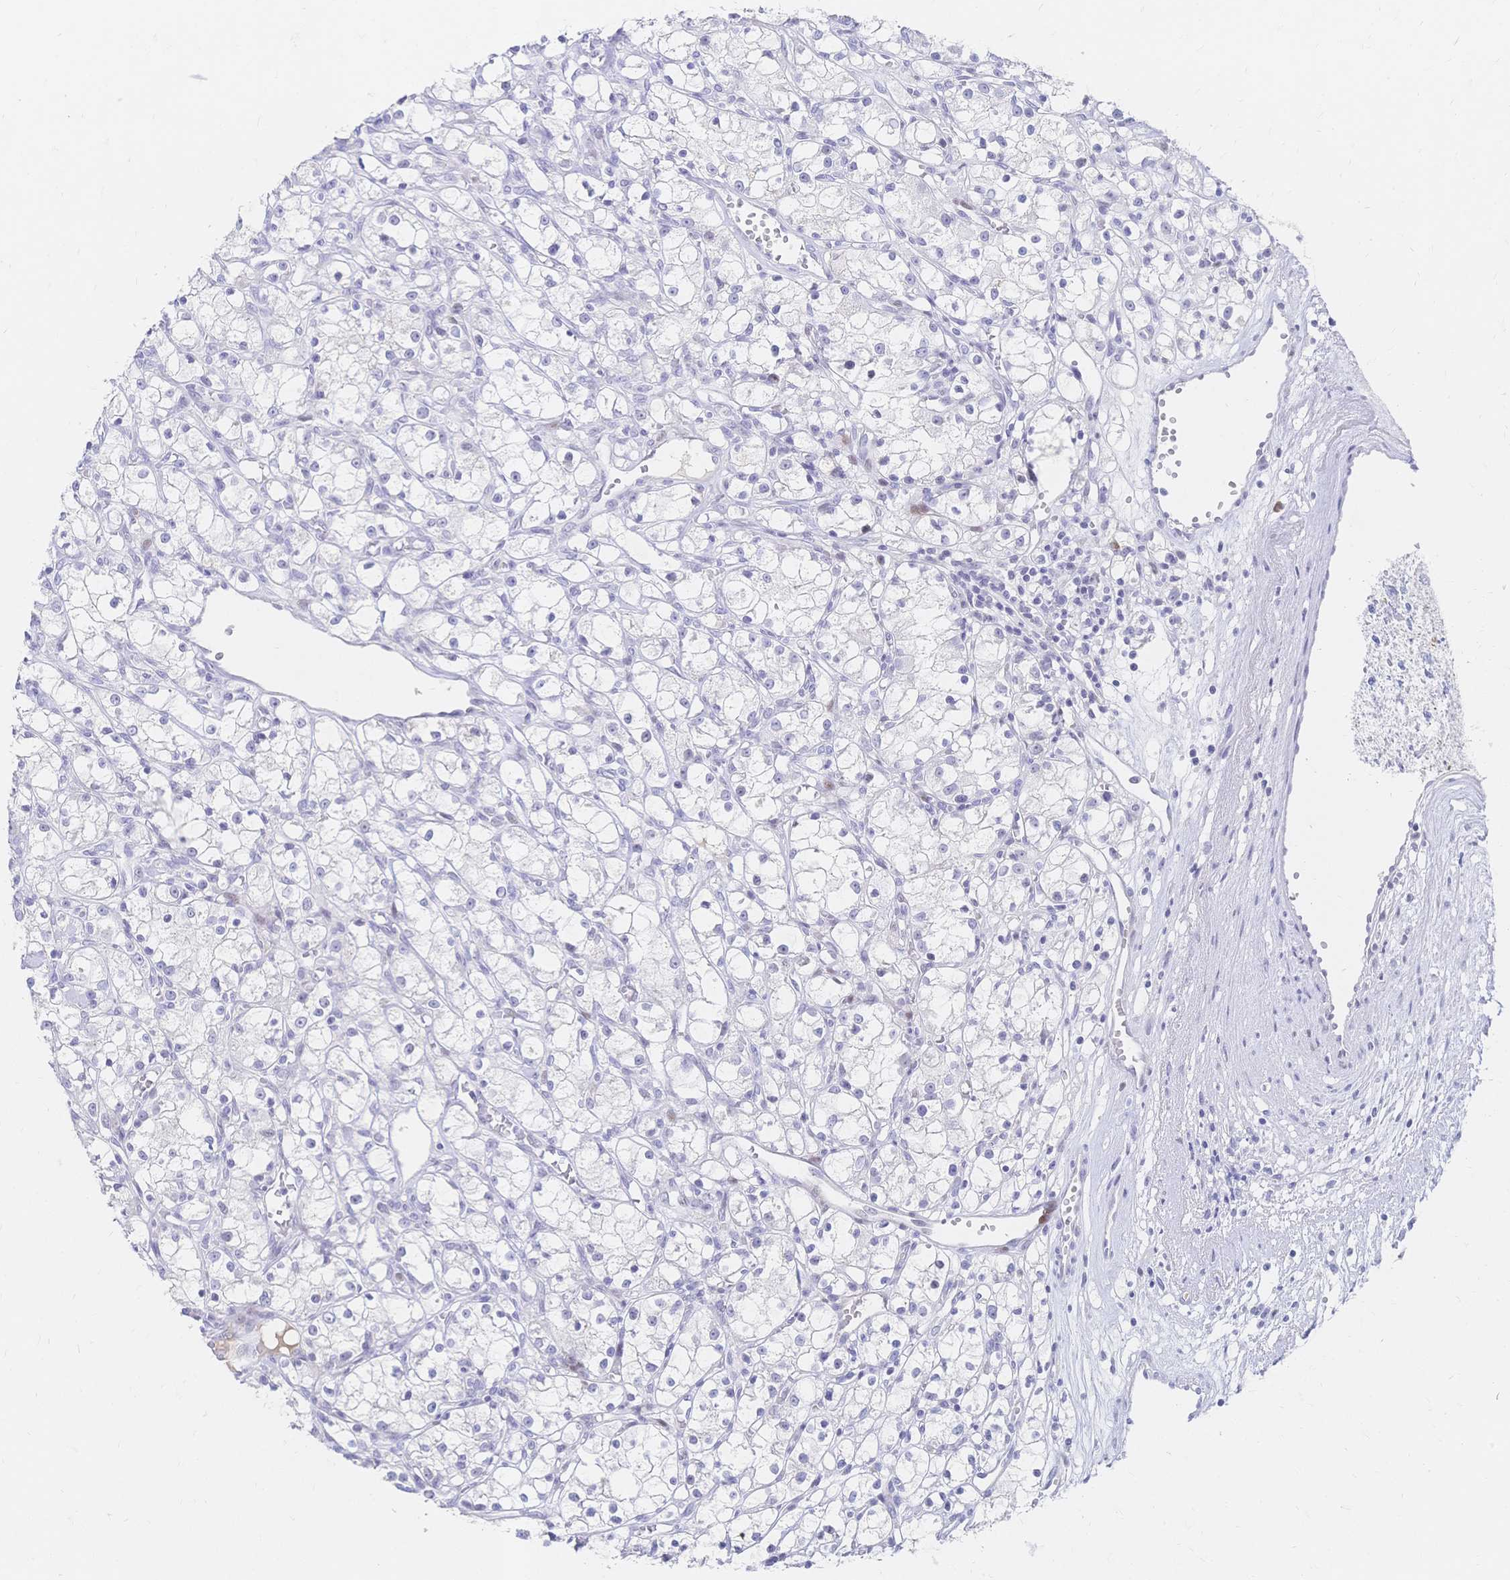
{"staining": {"intensity": "negative", "quantity": "none", "location": "none"}, "tissue": "renal cancer", "cell_type": "Tumor cells", "image_type": "cancer", "snomed": [{"axis": "morphology", "description": "Adenocarcinoma, NOS"}, {"axis": "topography", "description": "Kidney"}], "caption": "Immunohistochemistry photomicrograph of renal cancer stained for a protein (brown), which displays no staining in tumor cells.", "gene": "PSORS1C2", "patient": {"sex": "female", "age": 59}}